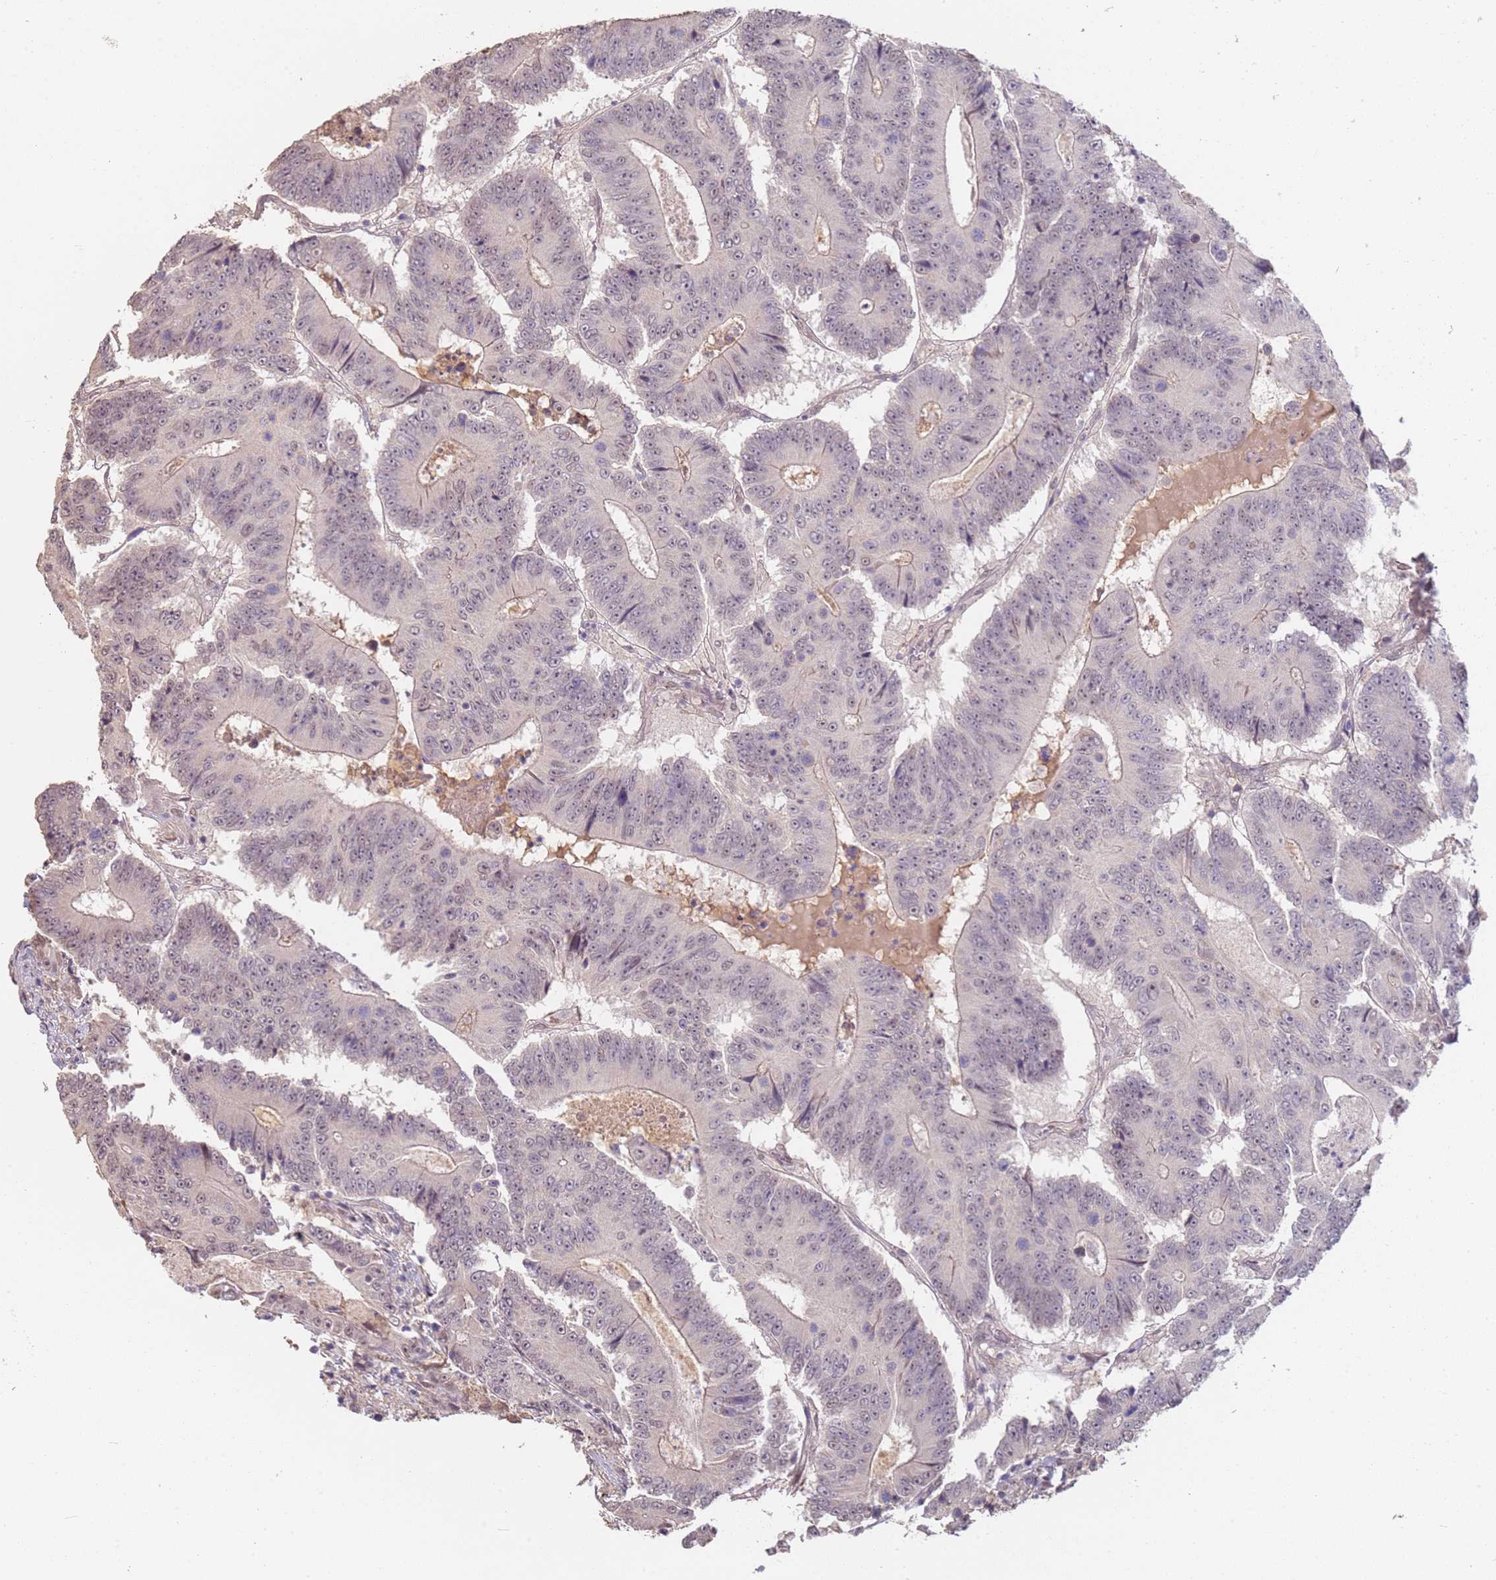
{"staining": {"intensity": "weak", "quantity": "<25%", "location": "cytoplasmic/membranous"}, "tissue": "colorectal cancer", "cell_type": "Tumor cells", "image_type": "cancer", "snomed": [{"axis": "morphology", "description": "Adenocarcinoma, NOS"}, {"axis": "topography", "description": "Colon"}], "caption": "This is a histopathology image of IHC staining of colorectal adenocarcinoma, which shows no staining in tumor cells.", "gene": "WDR93", "patient": {"sex": "male", "age": 83}}